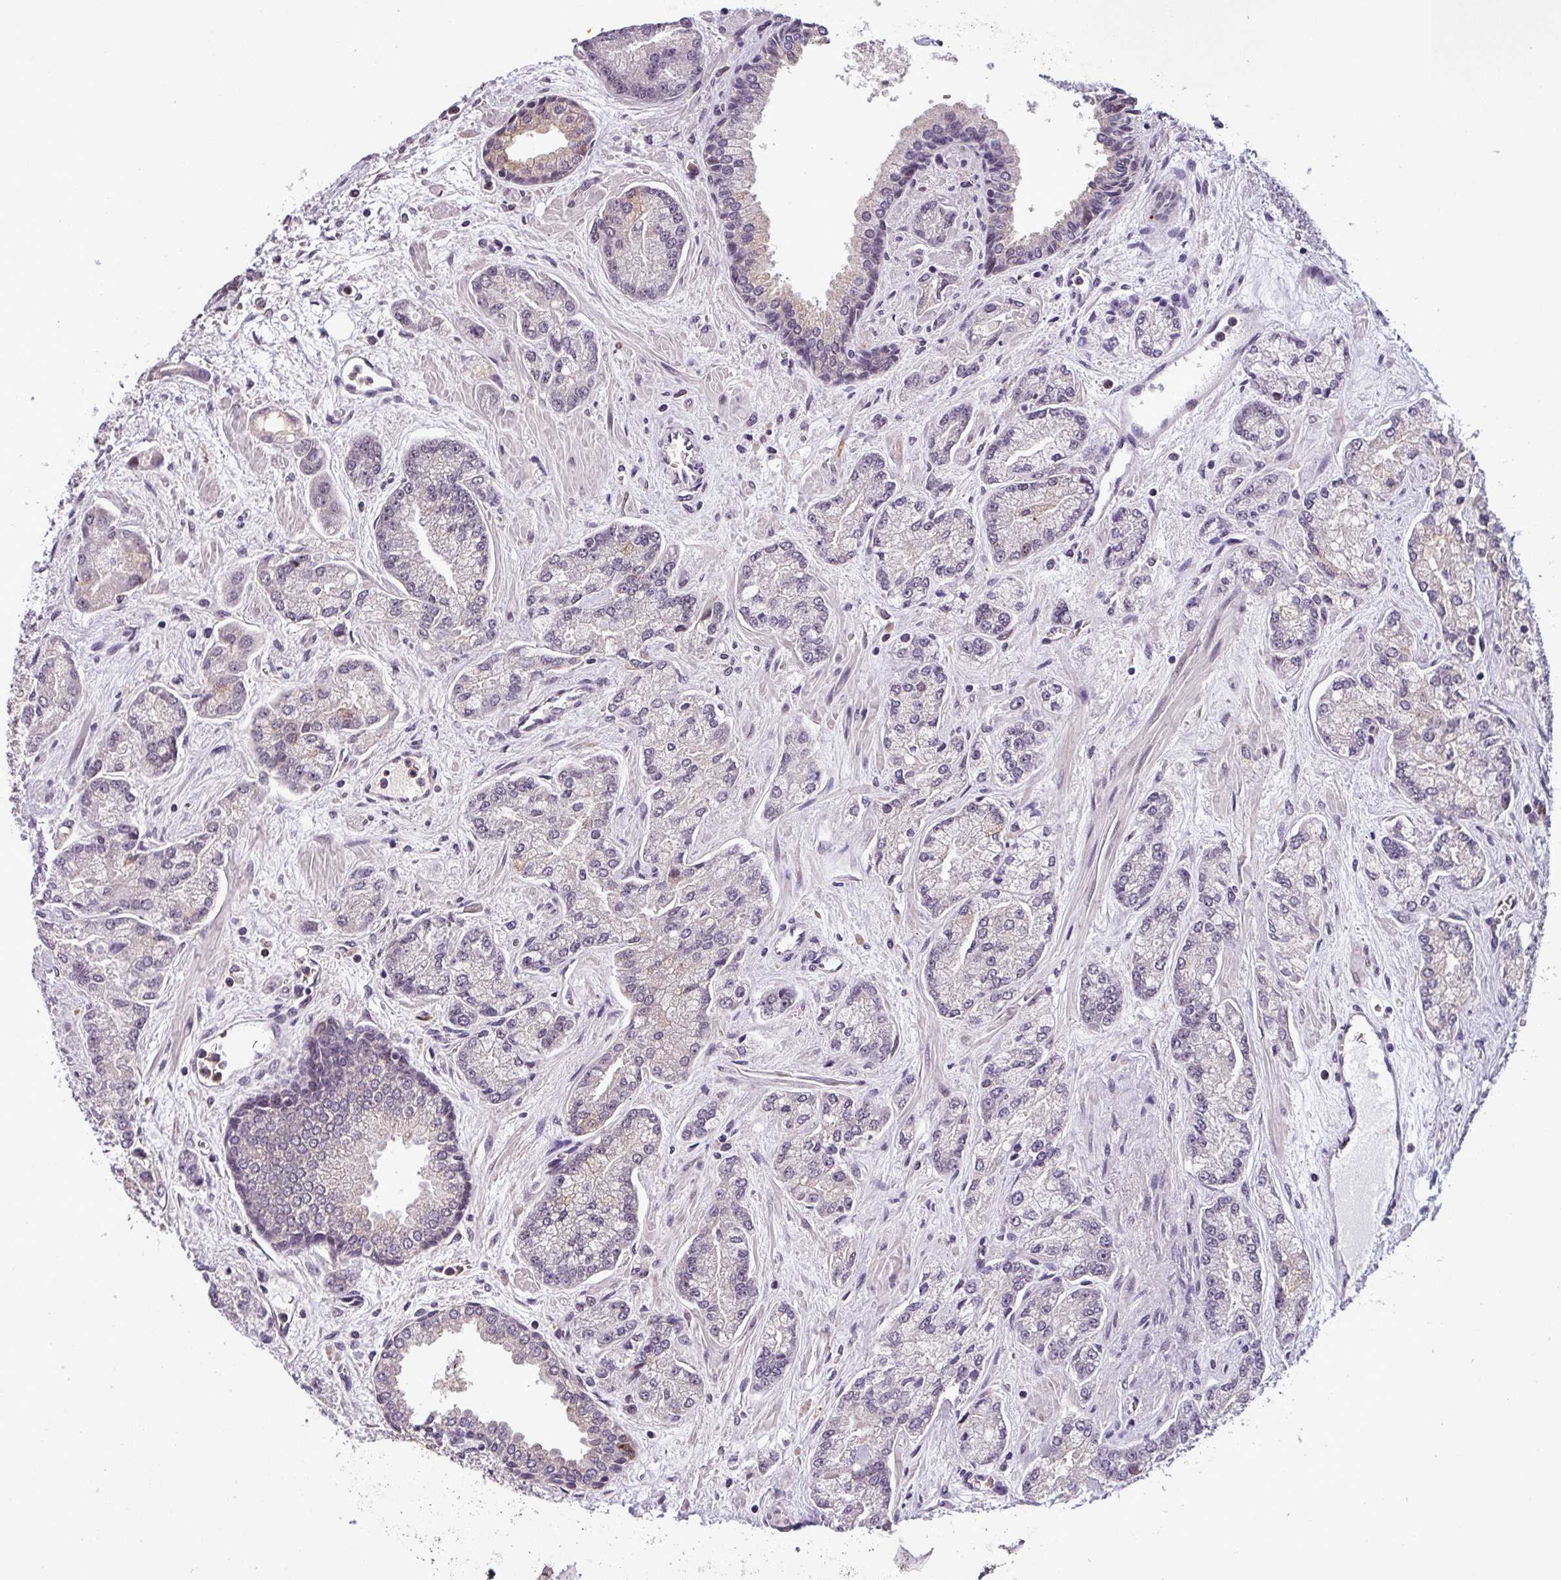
{"staining": {"intensity": "weak", "quantity": "<25%", "location": "cytoplasmic/membranous"}, "tissue": "prostate cancer", "cell_type": "Tumor cells", "image_type": "cancer", "snomed": [{"axis": "morphology", "description": "Adenocarcinoma, High grade"}, {"axis": "topography", "description": "Prostate"}], "caption": "A micrograph of prostate cancer (high-grade adenocarcinoma) stained for a protein exhibits no brown staining in tumor cells. The staining was performed using DAB (3,3'-diaminobenzidine) to visualize the protein expression in brown, while the nuclei were stained in blue with hematoxylin (Magnification: 20x).", "gene": "NPFFR1", "patient": {"sex": "male", "age": 68}}